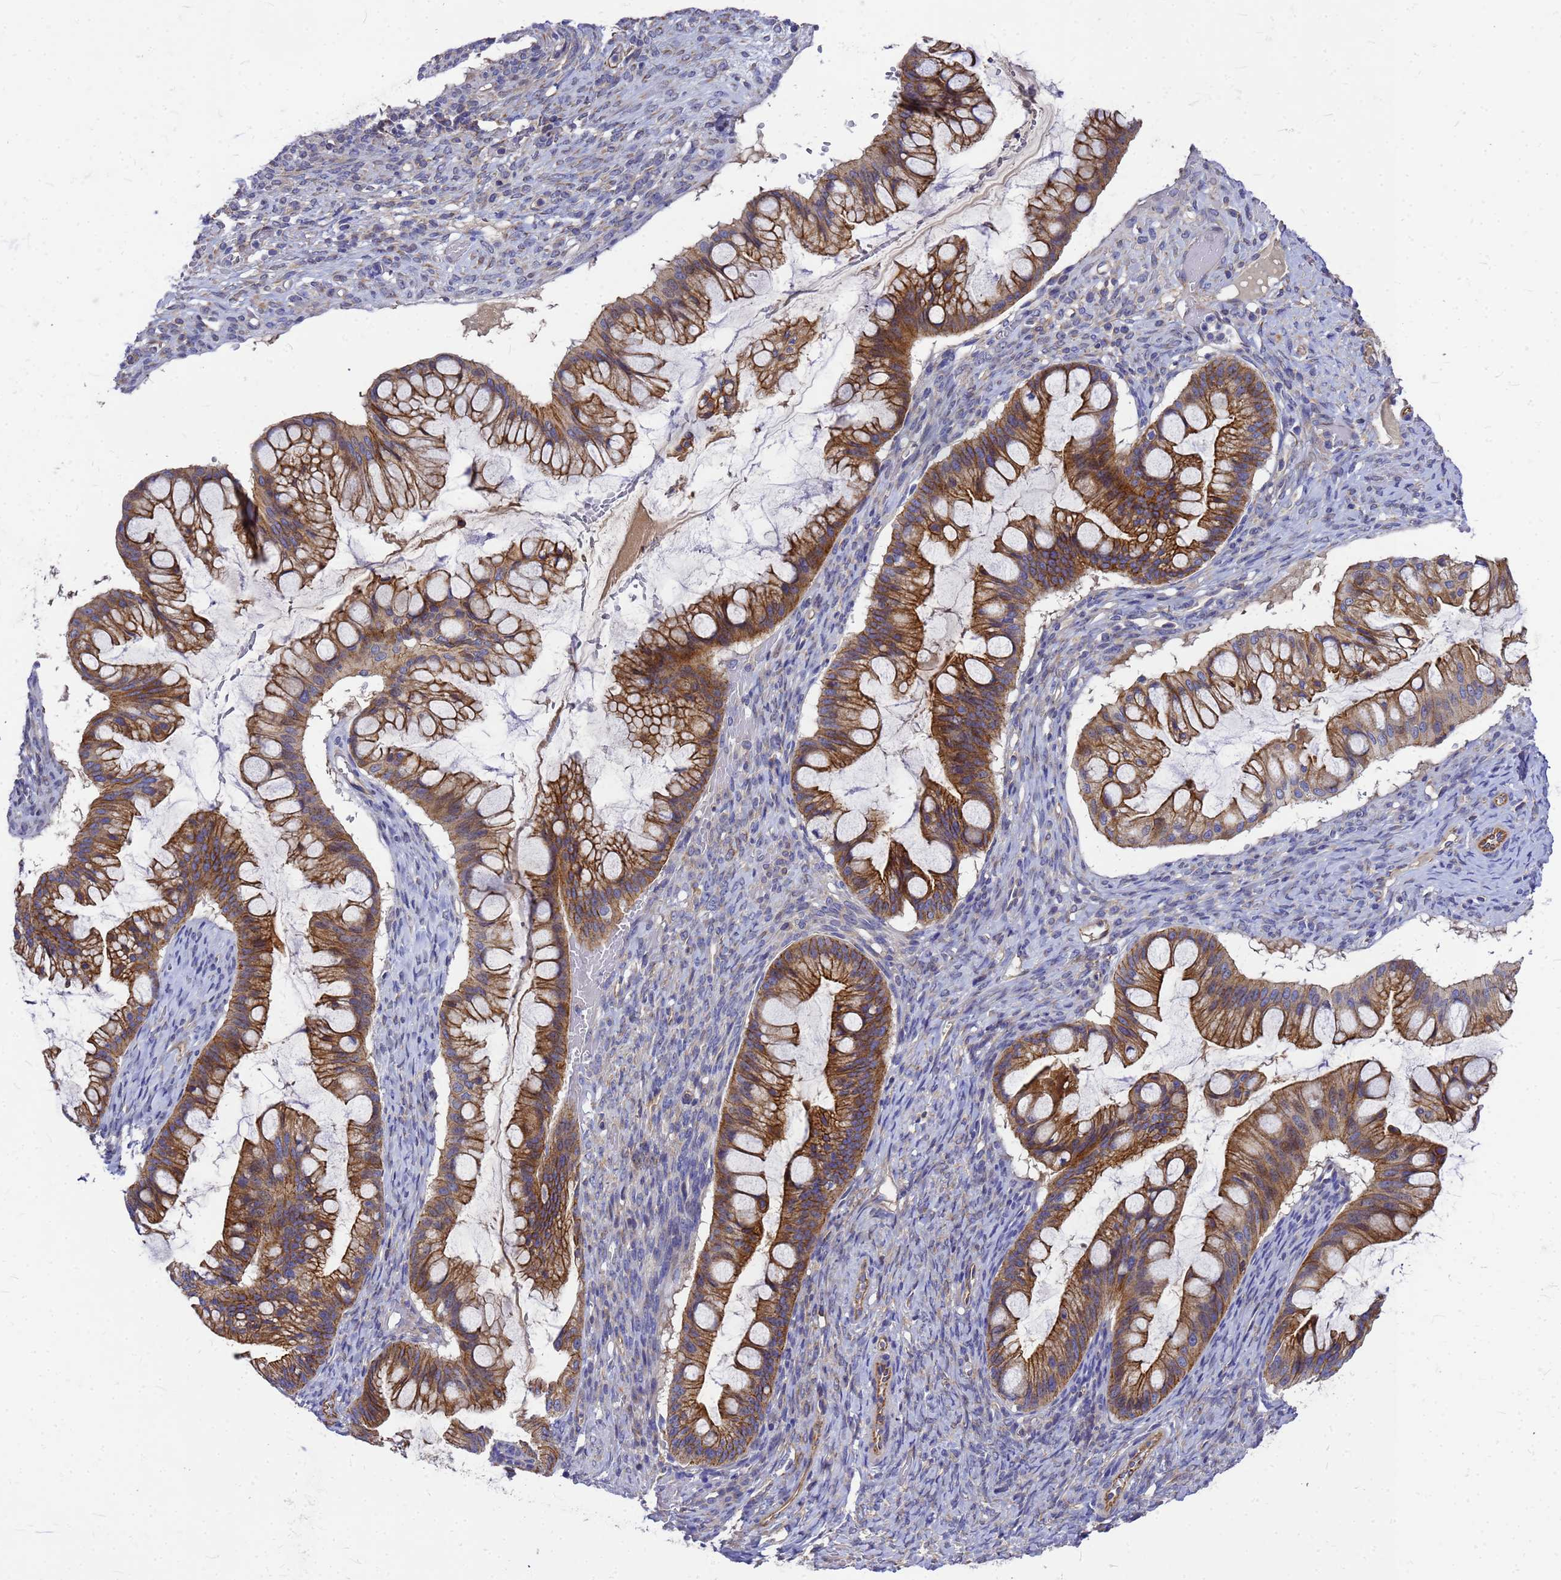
{"staining": {"intensity": "moderate", "quantity": ">75%", "location": "cytoplasmic/membranous"}, "tissue": "ovarian cancer", "cell_type": "Tumor cells", "image_type": "cancer", "snomed": [{"axis": "morphology", "description": "Cystadenocarcinoma, mucinous, NOS"}, {"axis": "topography", "description": "Ovary"}], "caption": "Moderate cytoplasmic/membranous positivity for a protein is identified in about >75% of tumor cells of ovarian cancer using immunohistochemistry.", "gene": "FBXW5", "patient": {"sex": "female", "age": 73}}